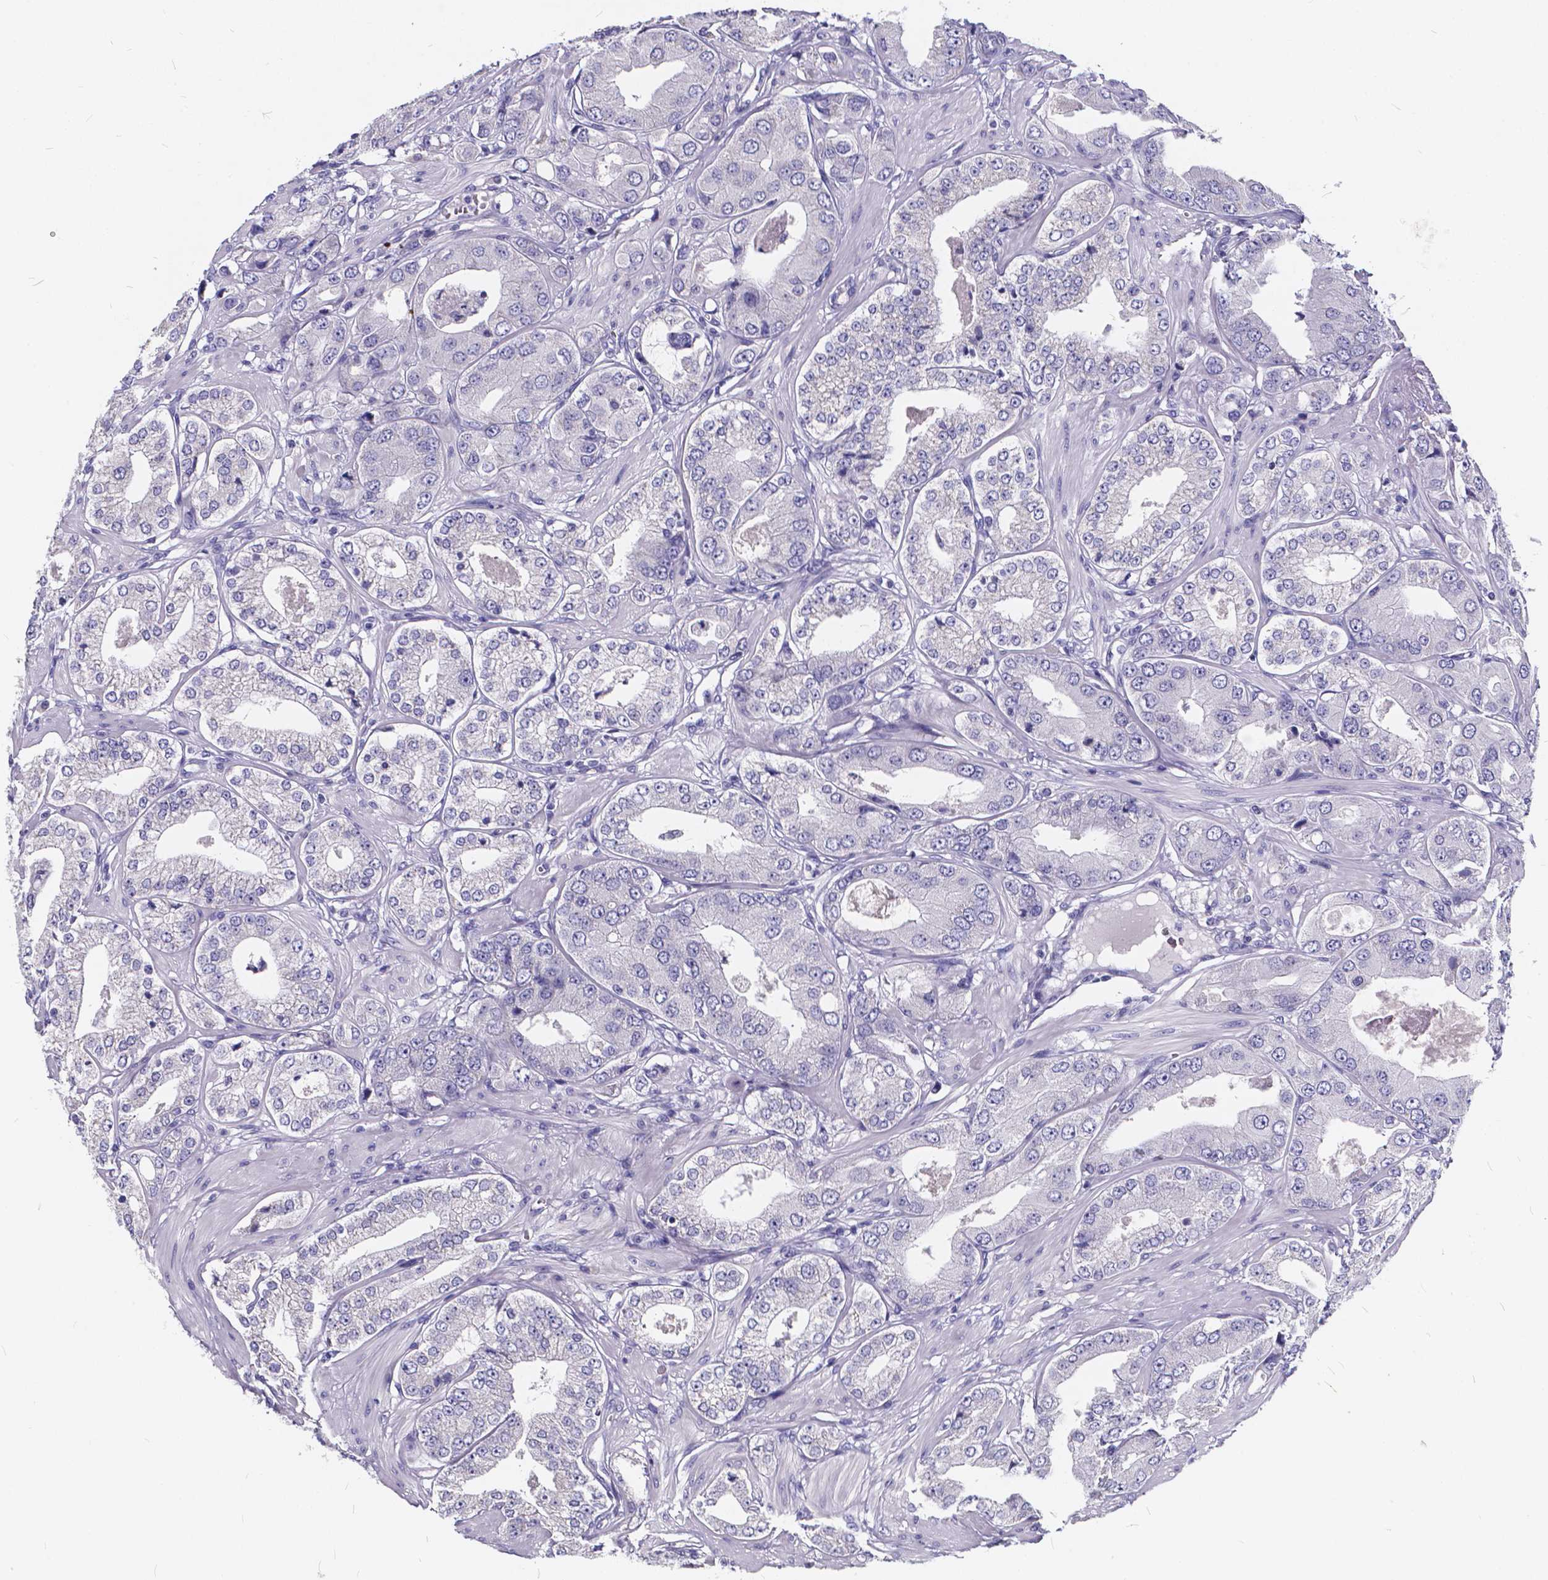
{"staining": {"intensity": "negative", "quantity": "none", "location": "none"}, "tissue": "prostate cancer", "cell_type": "Tumor cells", "image_type": "cancer", "snomed": [{"axis": "morphology", "description": "Adenocarcinoma, Low grade"}, {"axis": "topography", "description": "Prostate"}], "caption": "A high-resolution image shows IHC staining of prostate cancer (adenocarcinoma (low-grade)), which reveals no significant positivity in tumor cells.", "gene": "SPEF2", "patient": {"sex": "male", "age": 60}}